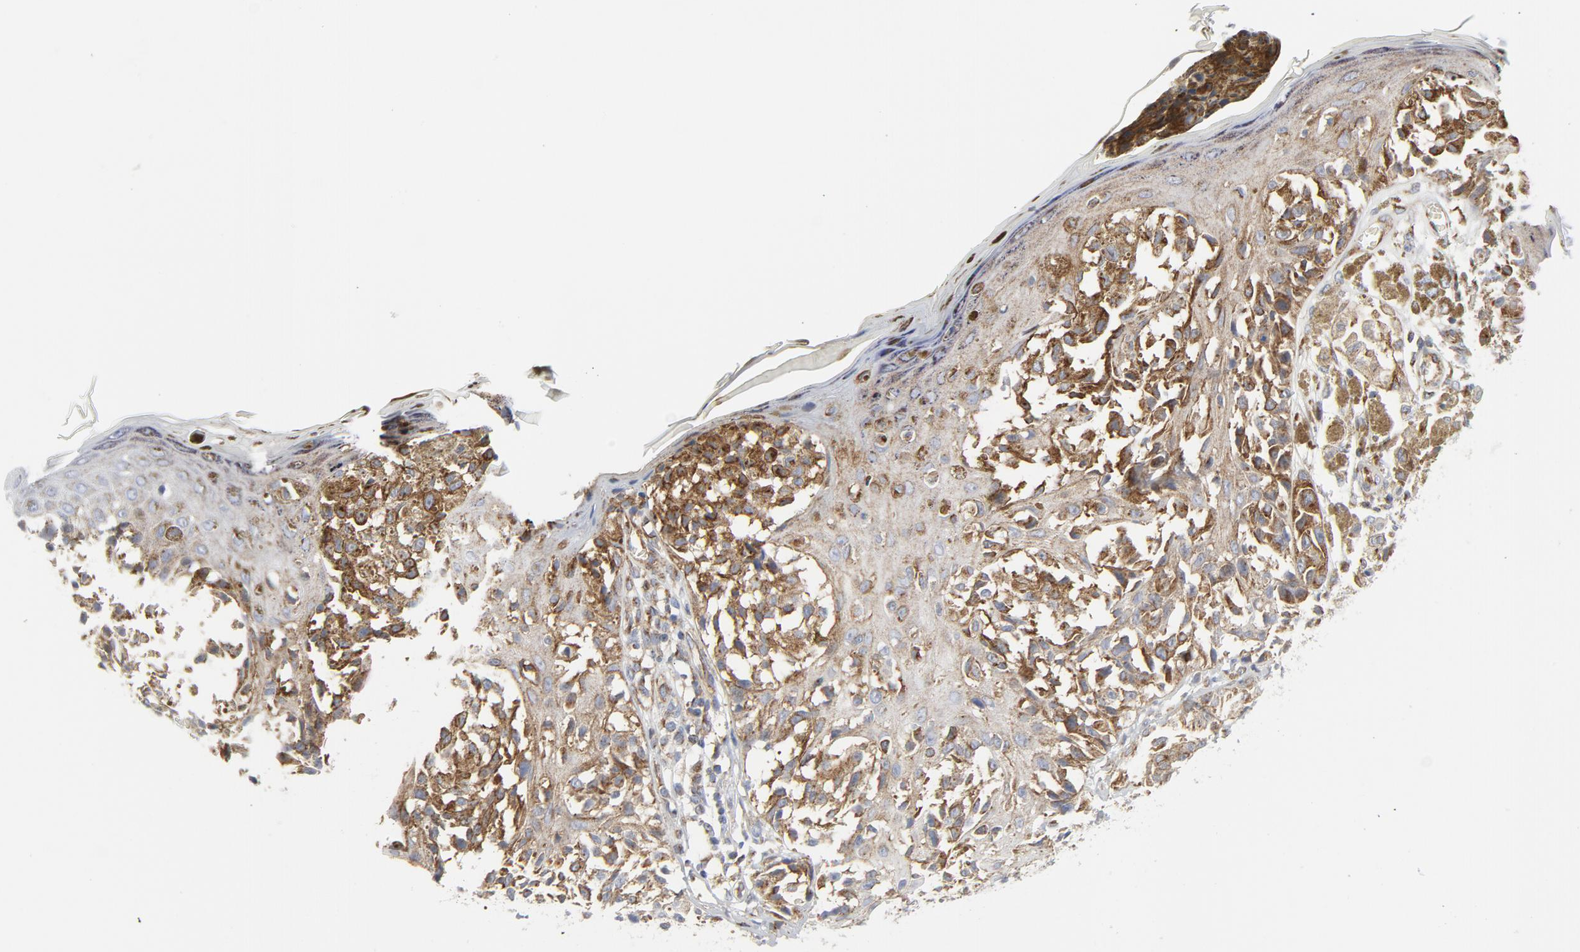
{"staining": {"intensity": "moderate", "quantity": ">75%", "location": "cytoplasmic/membranous"}, "tissue": "melanoma", "cell_type": "Tumor cells", "image_type": "cancer", "snomed": [{"axis": "morphology", "description": "Malignant melanoma, NOS"}, {"axis": "topography", "description": "Skin"}], "caption": "This micrograph shows IHC staining of melanoma, with medium moderate cytoplasmic/membranous positivity in about >75% of tumor cells.", "gene": "TUBB1", "patient": {"sex": "female", "age": 38}}